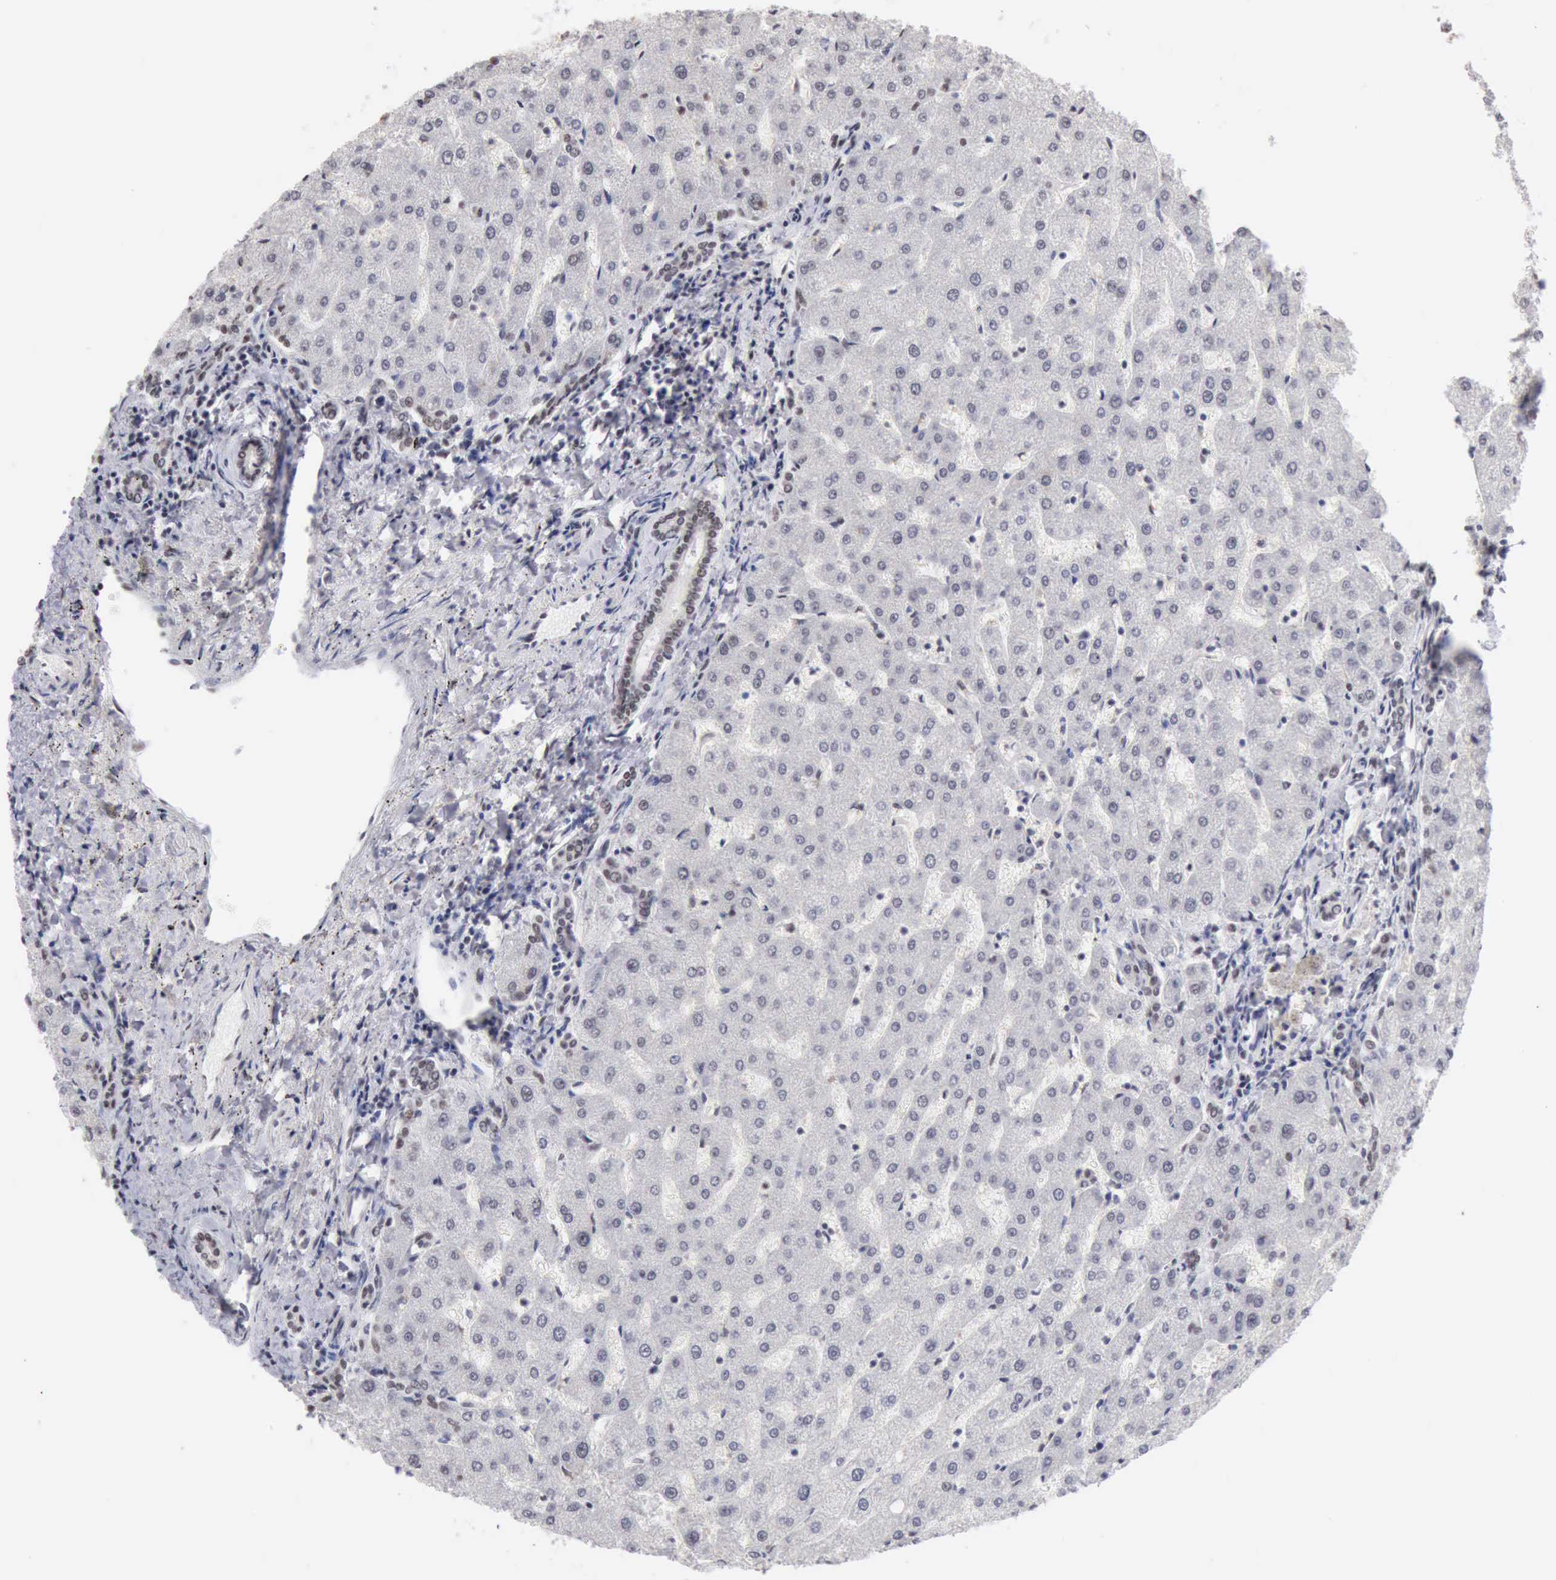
{"staining": {"intensity": "negative", "quantity": "none", "location": "none"}, "tissue": "liver", "cell_type": "Cholangiocytes", "image_type": "normal", "snomed": [{"axis": "morphology", "description": "Normal tissue, NOS"}, {"axis": "topography", "description": "Liver"}], "caption": "This image is of unremarkable liver stained with immunohistochemistry to label a protein in brown with the nuclei are counter-stained blue. There is no positivity in cholangiocytes.", "gene": "TAF1", "patient": {"sex": "male", "age": 67}}